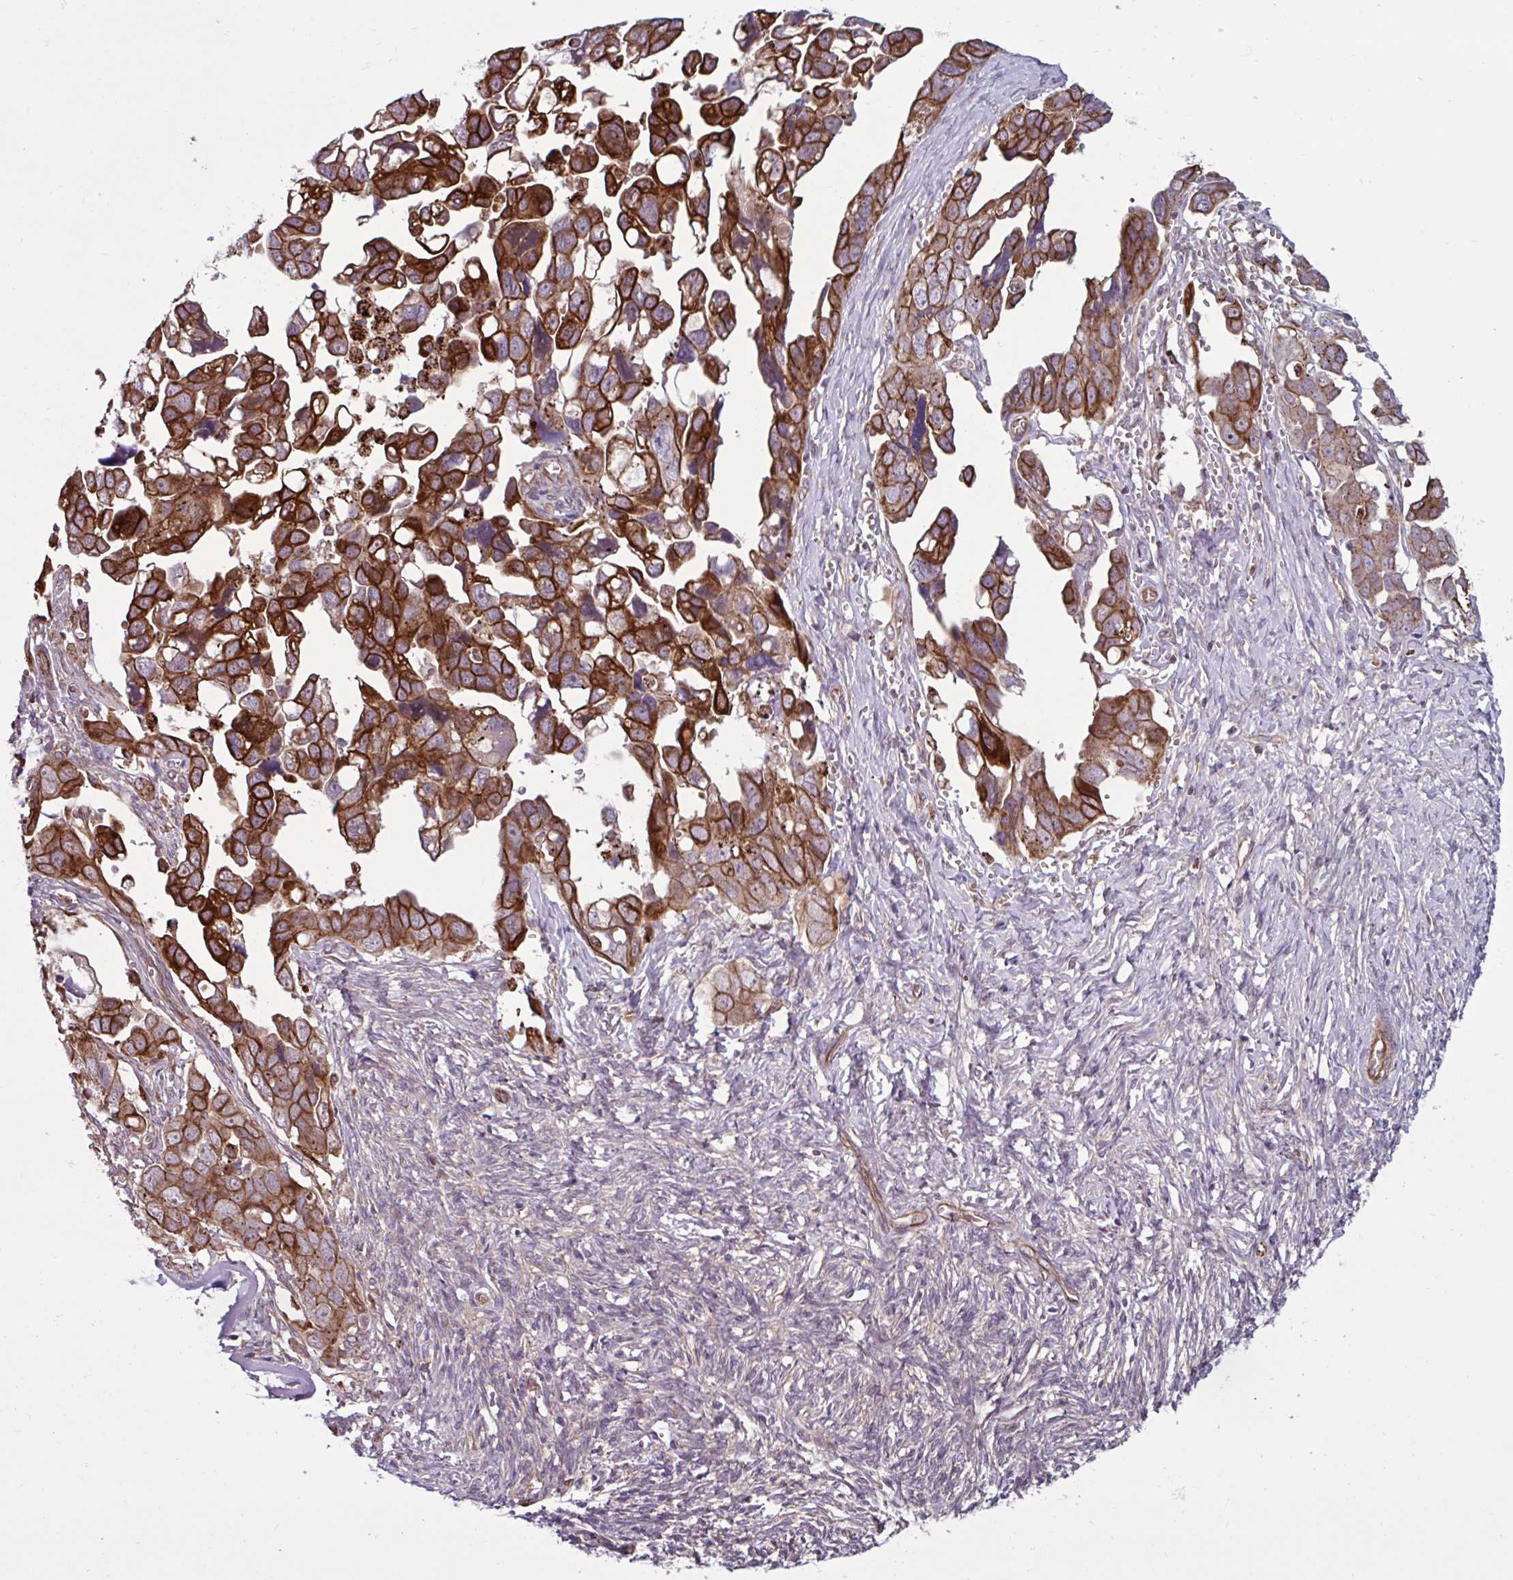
{"staining": {"intensity": "strong", "quantity": ">75%", "location": "cytoplasmic/membranous"}, "tissue": "ovarian cancer", "cell_type": "Tumor cells", "image_type": "cancer", "snomed": [{"axis": "morphology", "description": "Cystadenocarcinoma, serous, NOS"}, {"axis": "topography", "description": "Ovary"}], "caption": "Immunohistochemical staining of human ovarian serous cystadenocarcinoma reveals high levels of strong cytoplasmic/membranous protein positivity in approximately >75% of tumor cells.", "gene": "GLTP", "patient": {"sex": "female", "age": 59}}